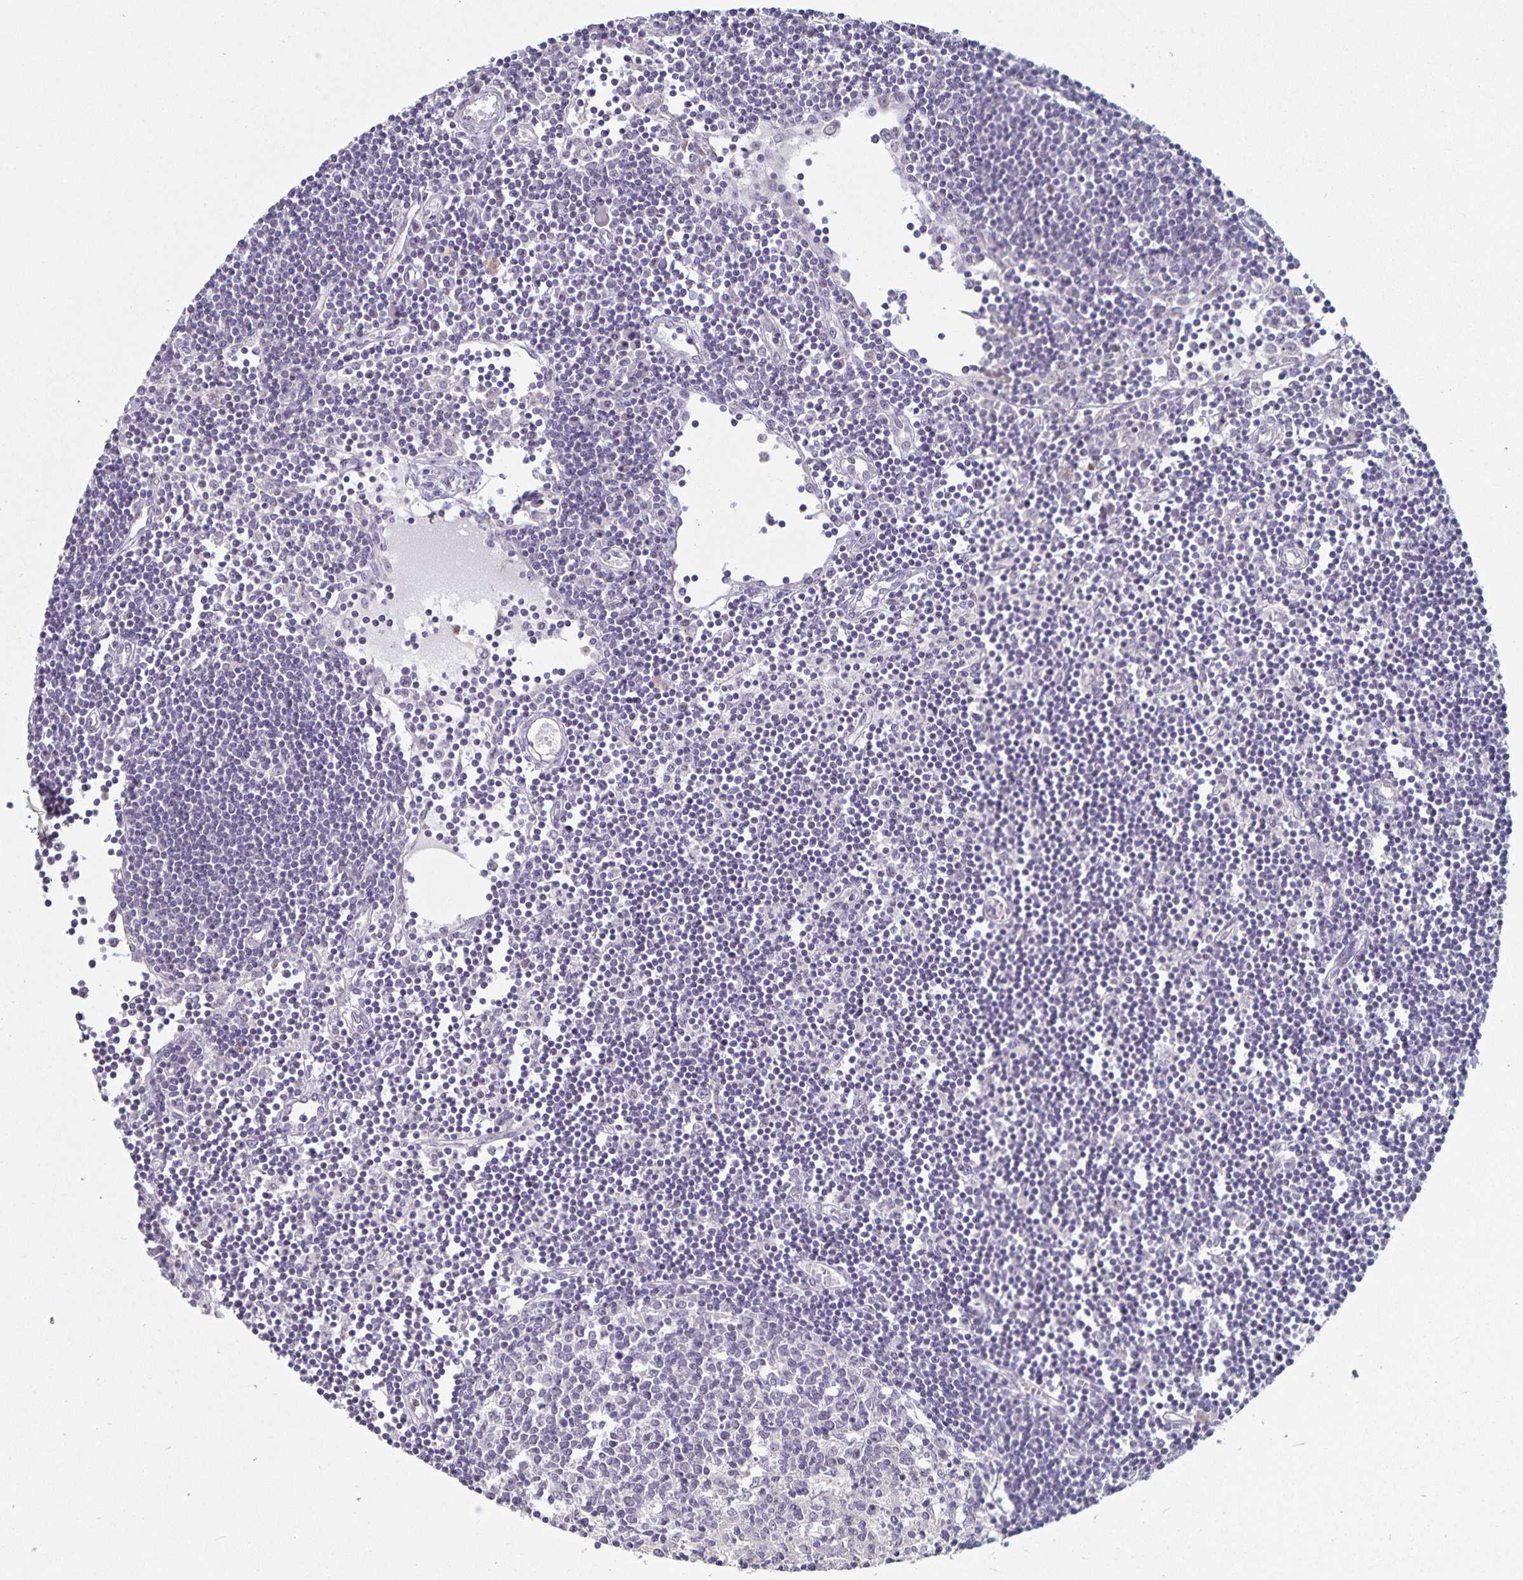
{"staining": {"intensity": "negative", "quantity": "none", "location": "none"}, "tissue": "lymph node", "cell_type": "Germinal center cells", "image_type": "normal", "snomed": [{"axis": "morphology", "description": "Normal tissue, NOS"}, {"axis": "topography", "description": "Lymph node"}], "caption": "Protein analysis of normal lymph node reveals no significant positivity in germinal center cells. The staining was performed using DAB to visualize the protein expression in brown, while the nuclei were stained in blue with hematoxylin (Magnification: 20x).", "gene": "DNAH9", "patient": {"sex": "female", "age": 65}}